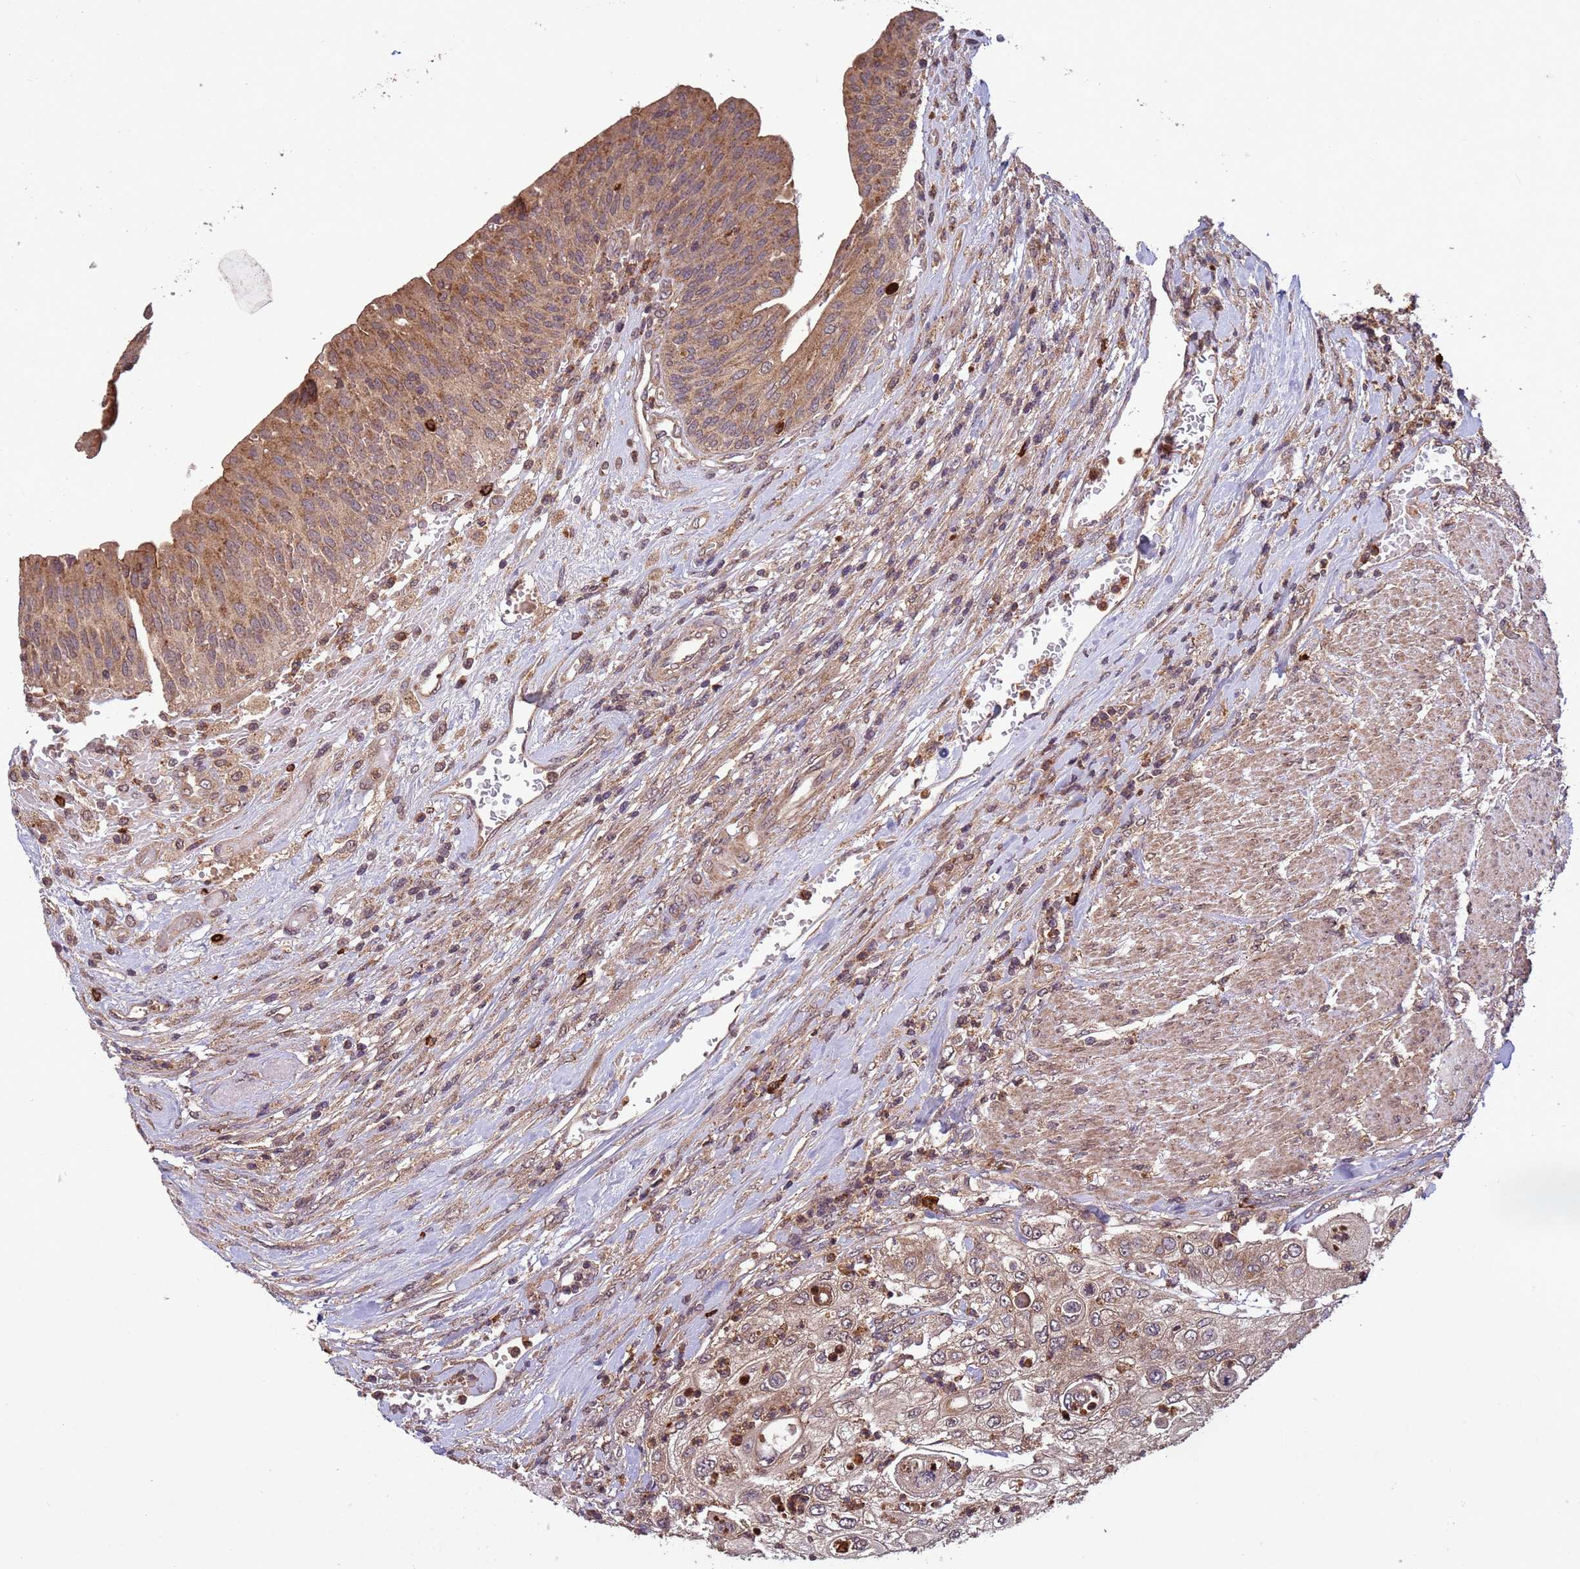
{"staining": {"intensity": "weak", "quantity": ">75%", "location": "cytoplasmic/membranous"}, "tissue": "urothelial cancer", "cell_type": "Tumor cells", "image_type": "cancer", "snomed": [{"axis": "morphology", "description": "Urothelial carcinoma, High grade"}, {"axis": "topography", "description": "Urinary bladder"}], "caption": "Immunohistochemical staining of human urothelial carcinoma (high-grade) displays low levels of weak cytoplasmic/membranous protein staining in approximately >75% of tumor cells.", "gene": "FASTKD1", "patient": {"sex": "female", "age": 79}}